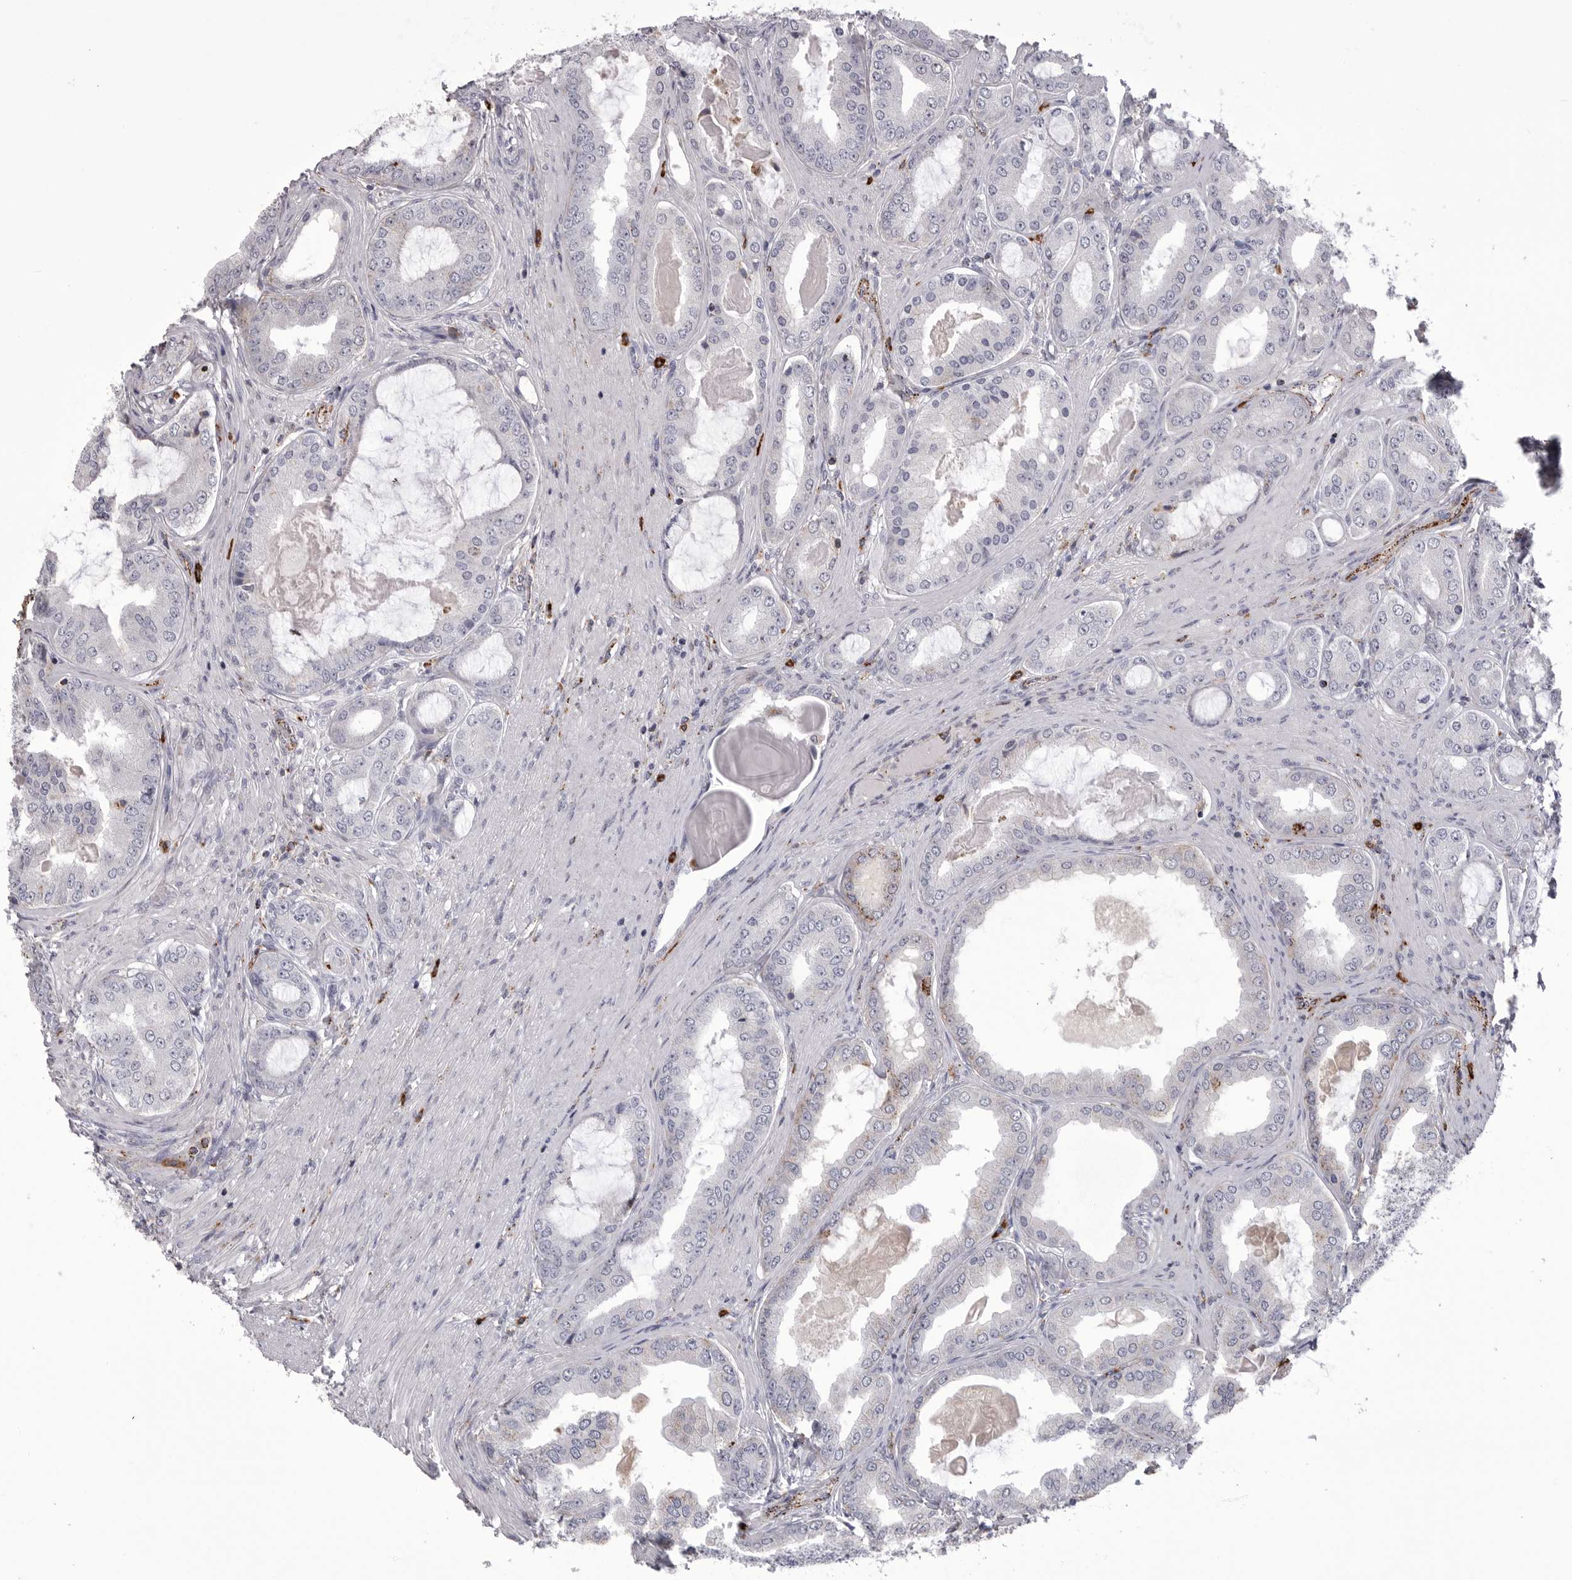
{"staining": {"intensity": "negative", "quantity": "none", "location": "none"}, "tissue": "prostate cancer", "cell_type": "Tumor cells", "image_type": "cancer", "snomed": [{"axis": "morphology", "description": "Adenocarcinoma, High grade"}, {"axis": "topography", "description": "Prostate"}], "caption": "IHC image of human prostate cancer (high-grade adenocarcinoma) stained for a protein (brown), which exhibits no expression in tumor cells.", "gene": "PSPN", "patient": {"sex": "male", "age": 60}}